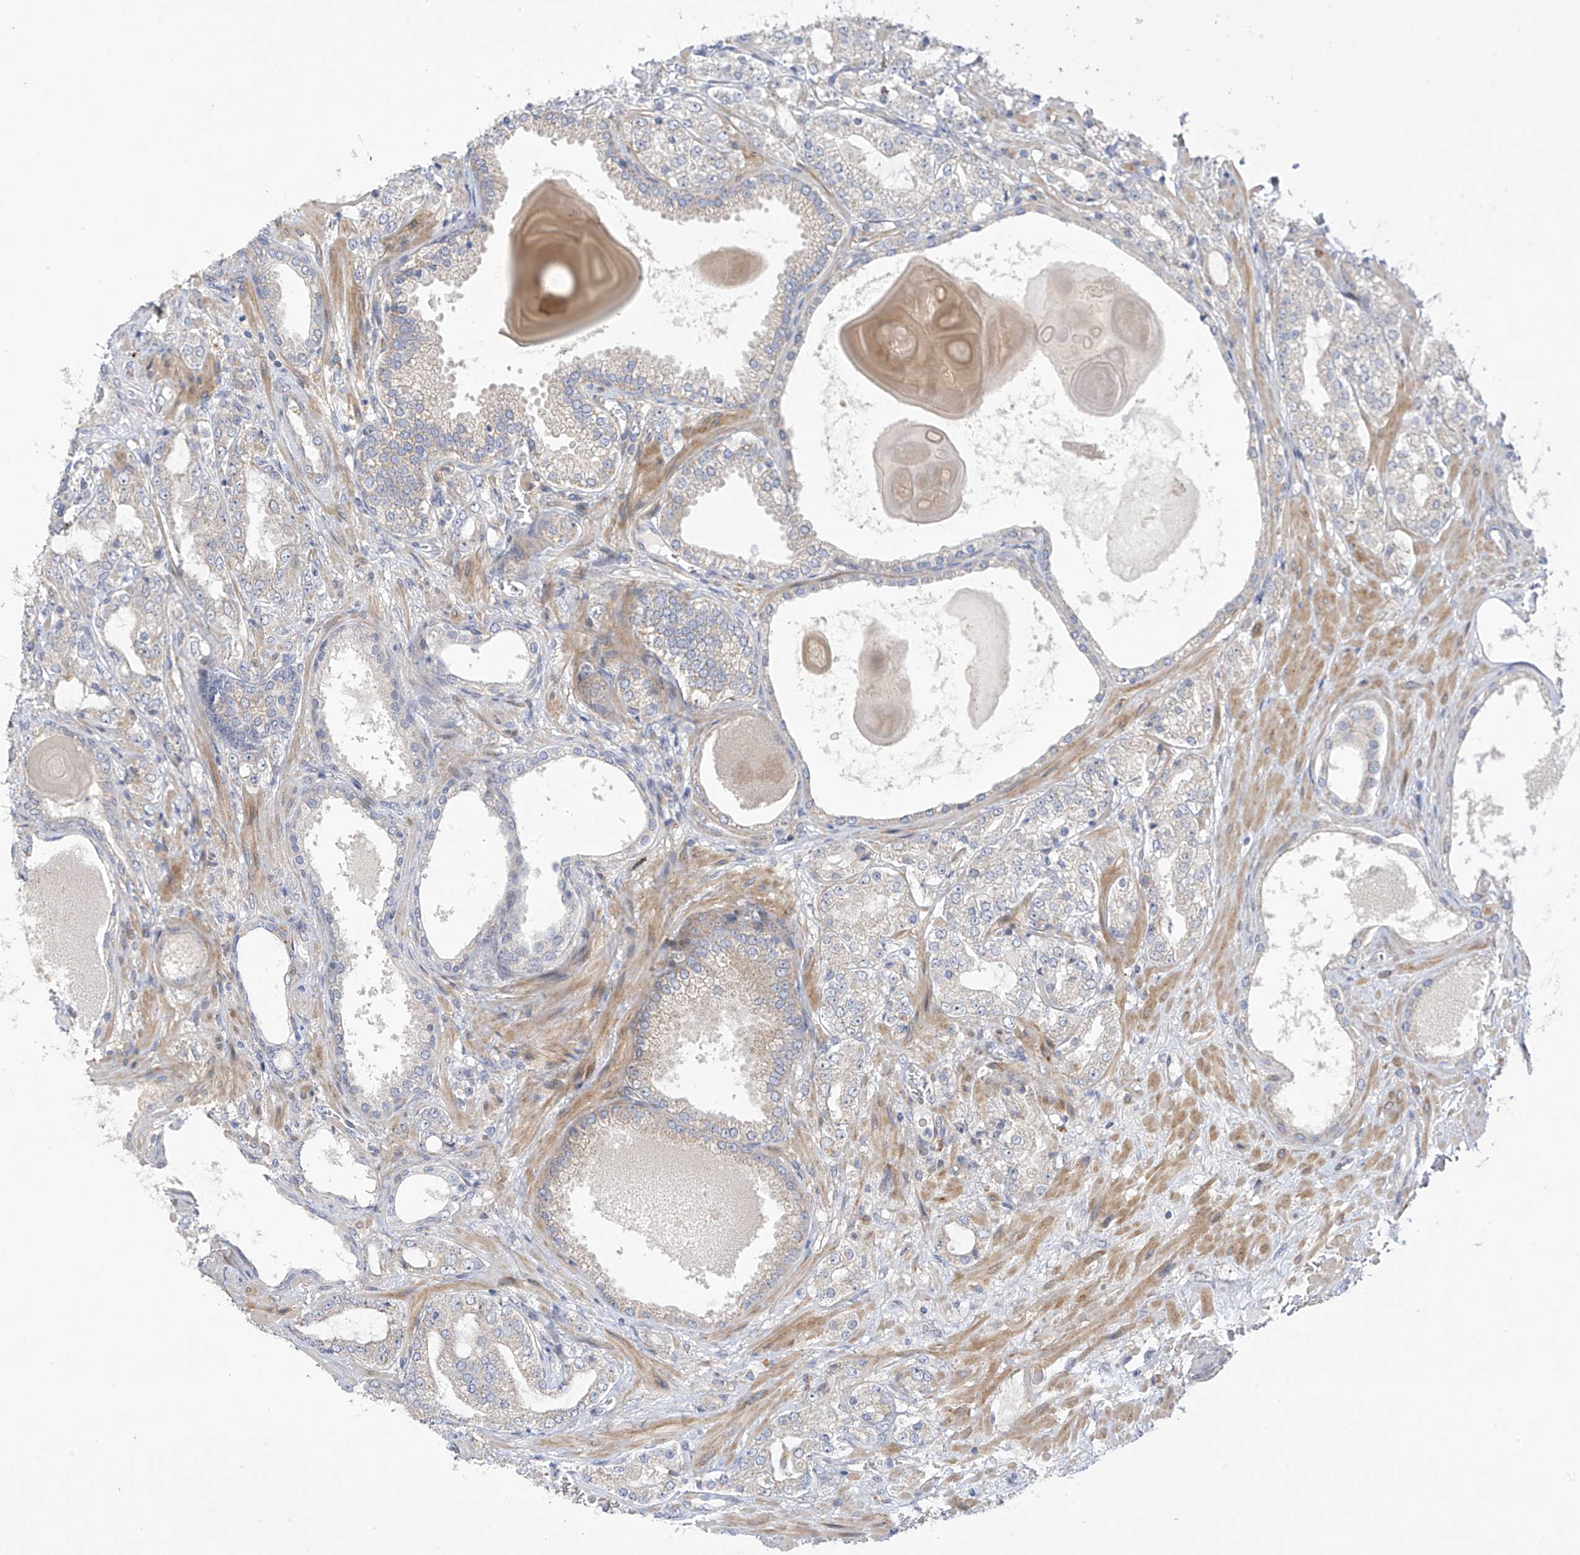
{"staining": {"intensity": "negative", "quantity": "none", "location": "none"}, "tissue": "prostate cancer", "cell_type": "Tumor cells", "image_type": "cancer", "snomed": [{"axis": "morphology", "description": "Adenocarcinoma, High grade"}, {"axis": "topography", "description": "Prostate"}], "caption": "Protein analysis of adenocarcinoma (high-grade) (prostate) shows no significant expression in tumor cells.", "gene": "ZNF641", "patient": {"sex": "male", "age": 64}}